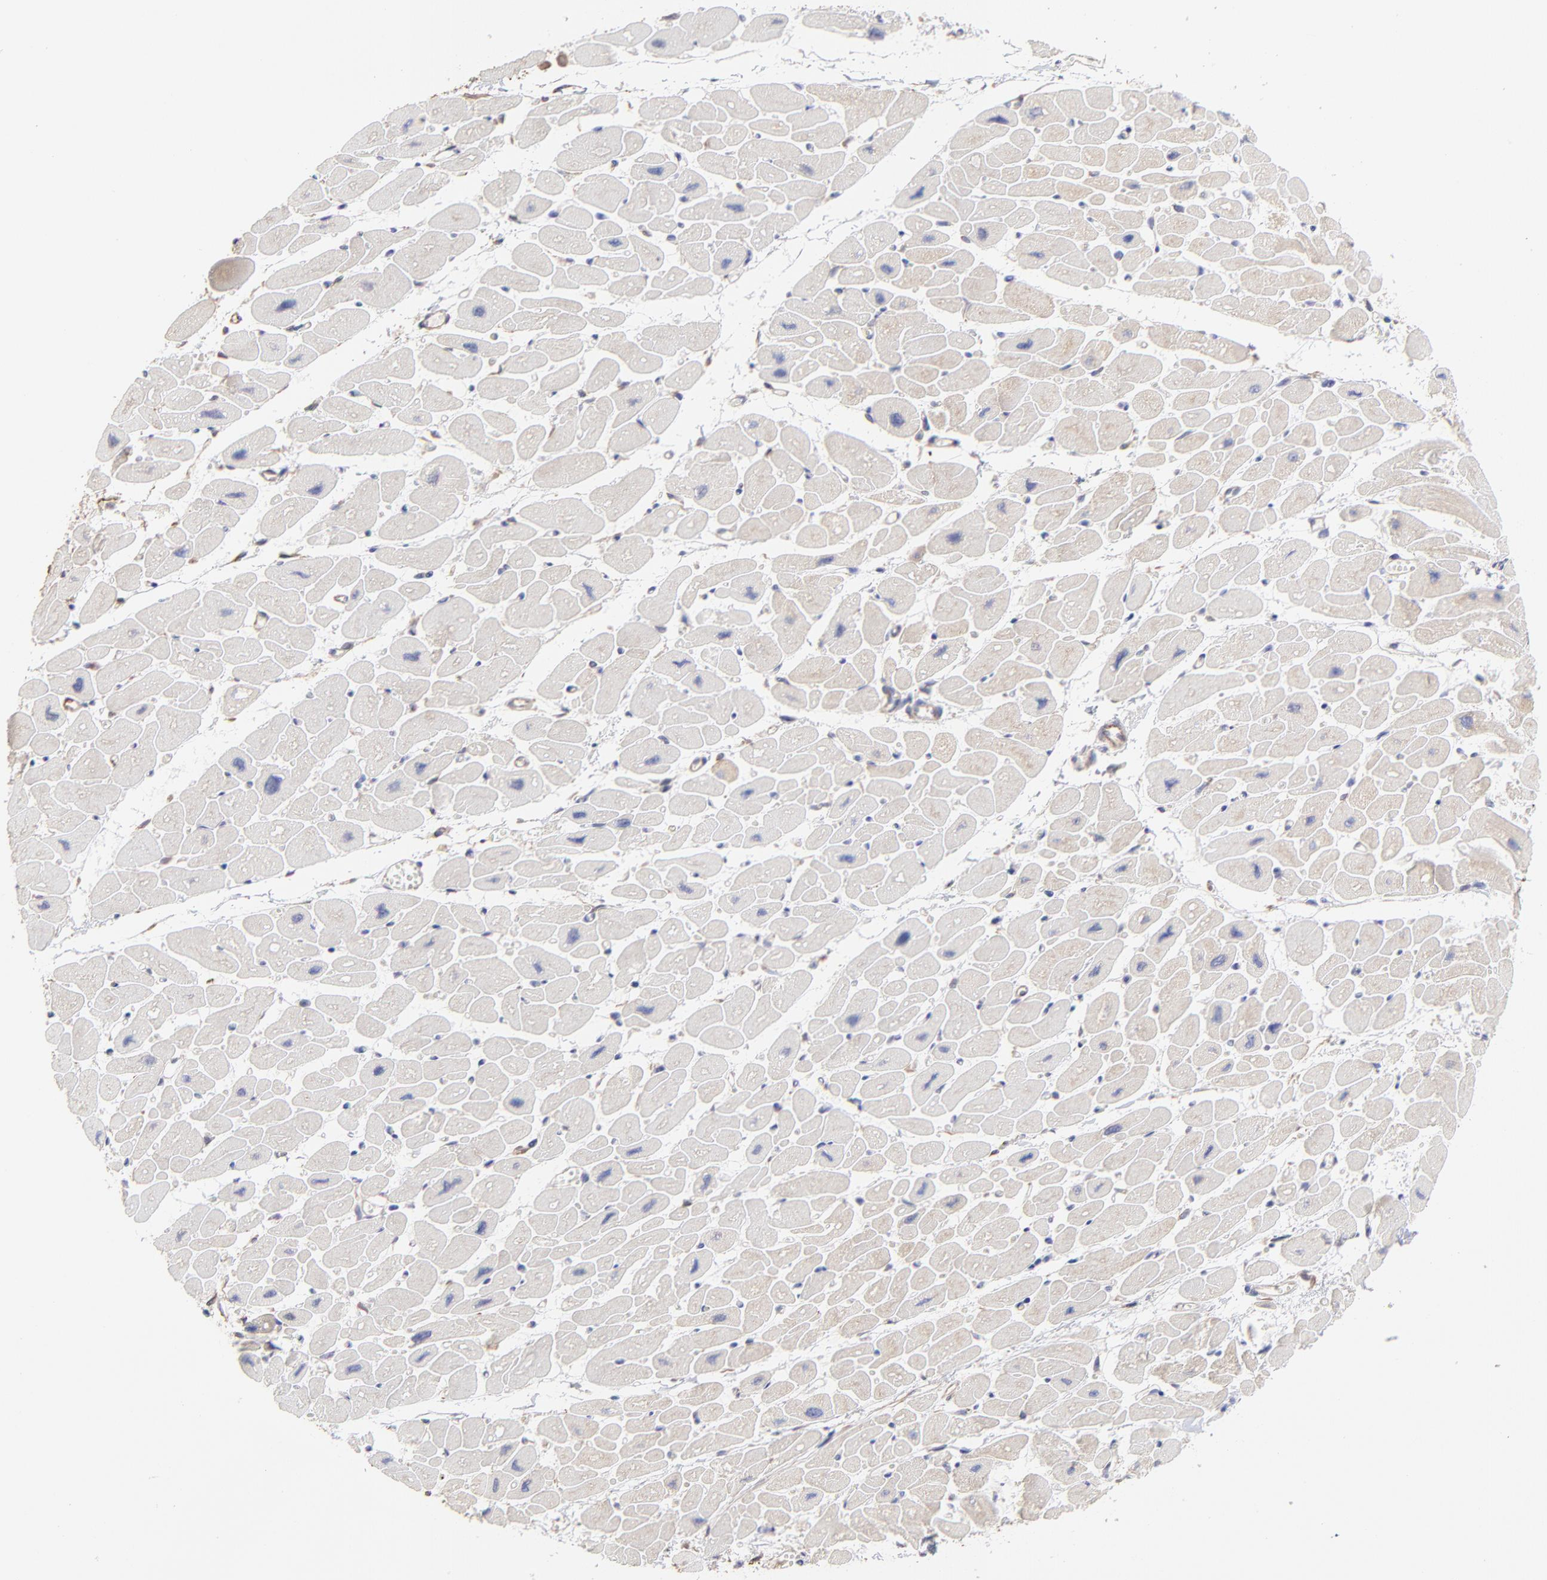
{"staining": {"intensity": "negative", "quantity": "none", "location": "none"}, "tissue": "heart muscle", "cell_type": "Cardiomyocytes", "image_type": "normal", "snomed": [{"axis": "morphology", "description": "Normal tissue, NOS"}, {"axis": "topography", "description": "Heart"}], "caption": "This is a micrograph of IHC staining of normal heart muscle, which shows no expression in cardiomyocytes.", "gene": "COX8C", "patient": {"sex": "female", "age": 54}}